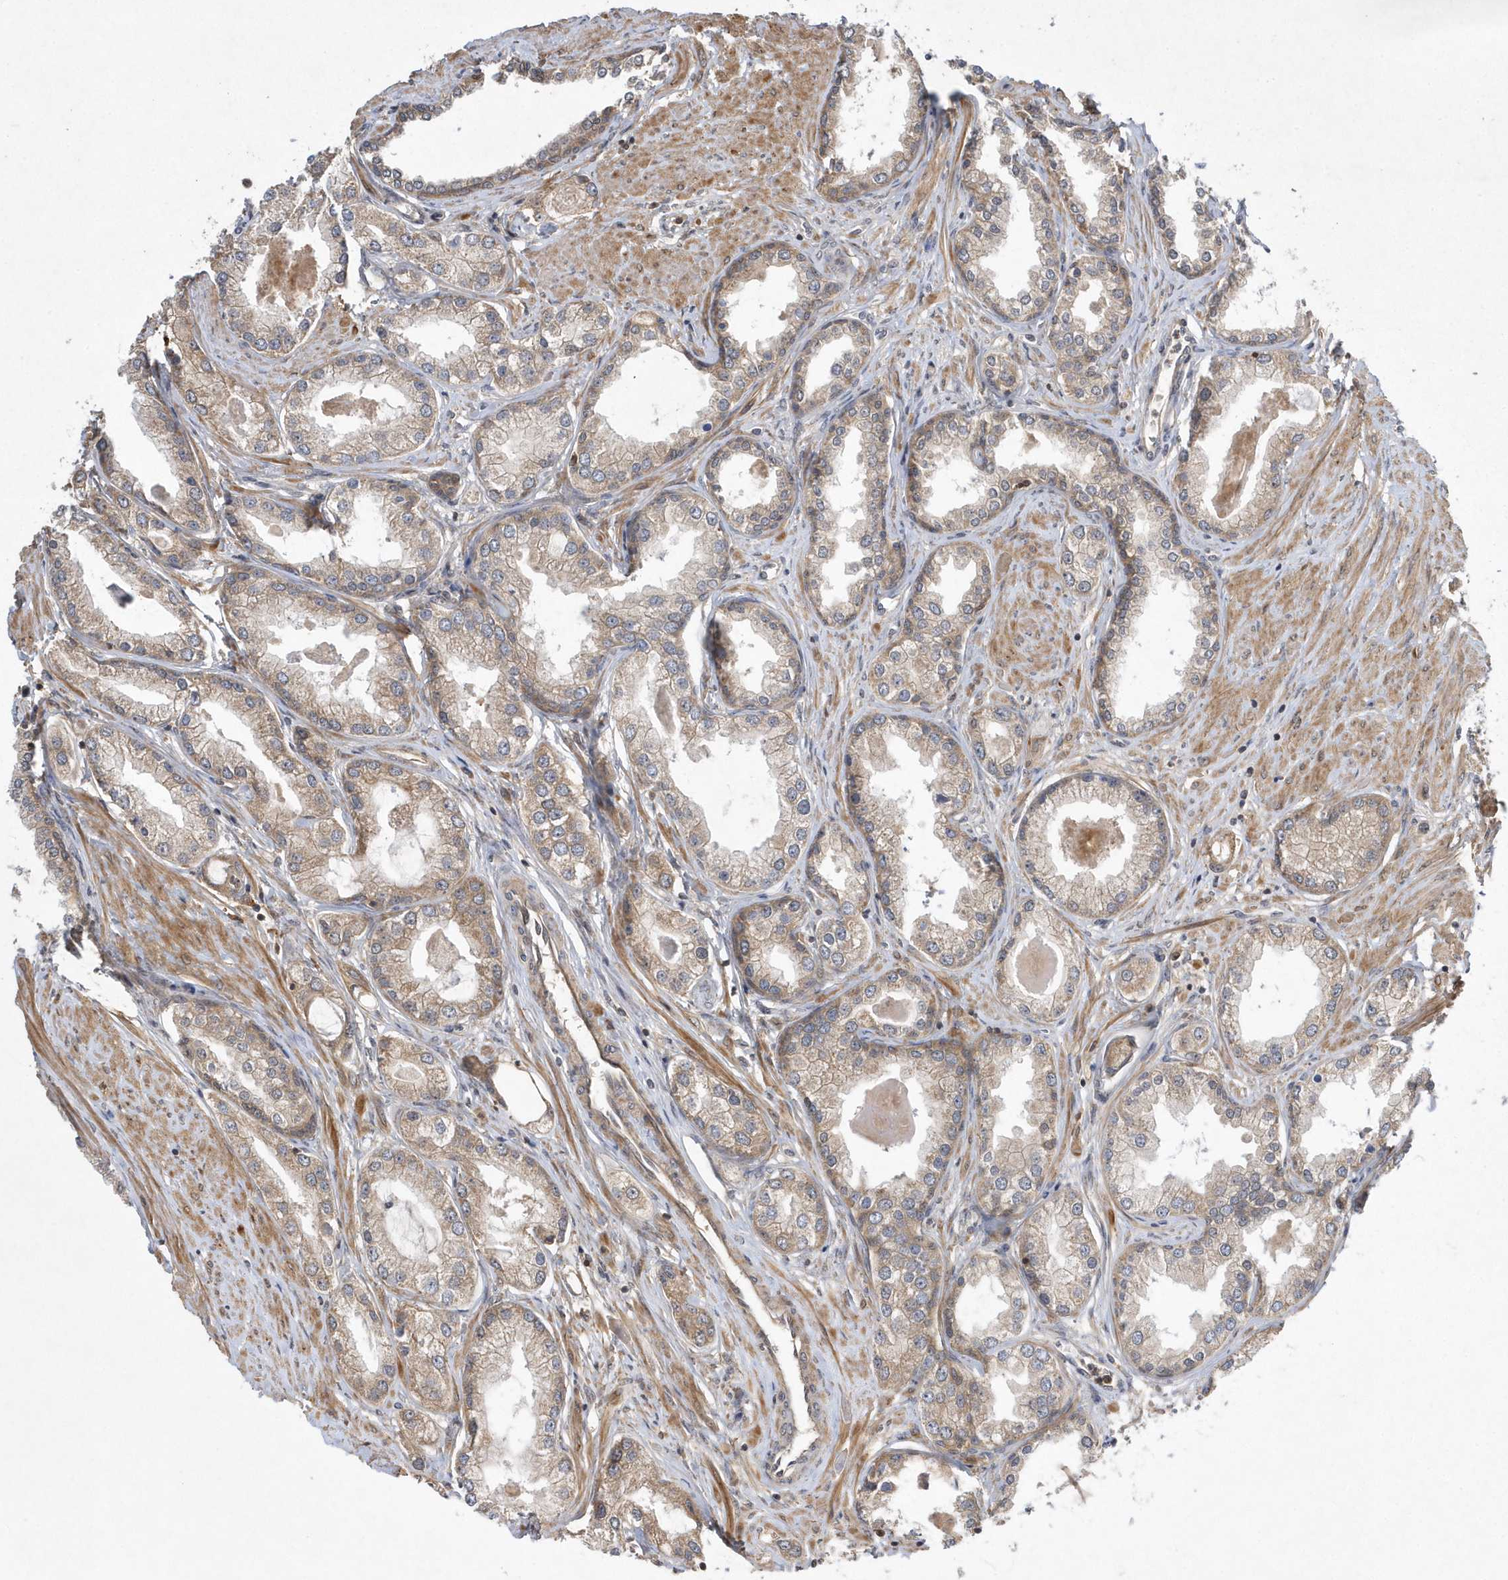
{"staining": {"intensity": "weak", "quantity": ">75%", "location": "cytoplasmic/membranous"}, "tissue": "prostate cancer", "cell_type": "Tumor cells", "image_type": "cancer", "snomed": [{"axis": "morphology", "description": "Adenocarcinoma, Low grade"}, {"axis": "topography", "description": "Prostate"}], "caption": "The histopathology image displays staining of prostate cancer (low-grade adenocarcinoma), revealing weak cytoplasmic/membranous protein positivity (brown color) within tumor cells. Ihc stains the protein of interest in brown and the nuclei are stained blue.", "gene": "GFM2", "patient": {"sex": "male", "age": 63}}